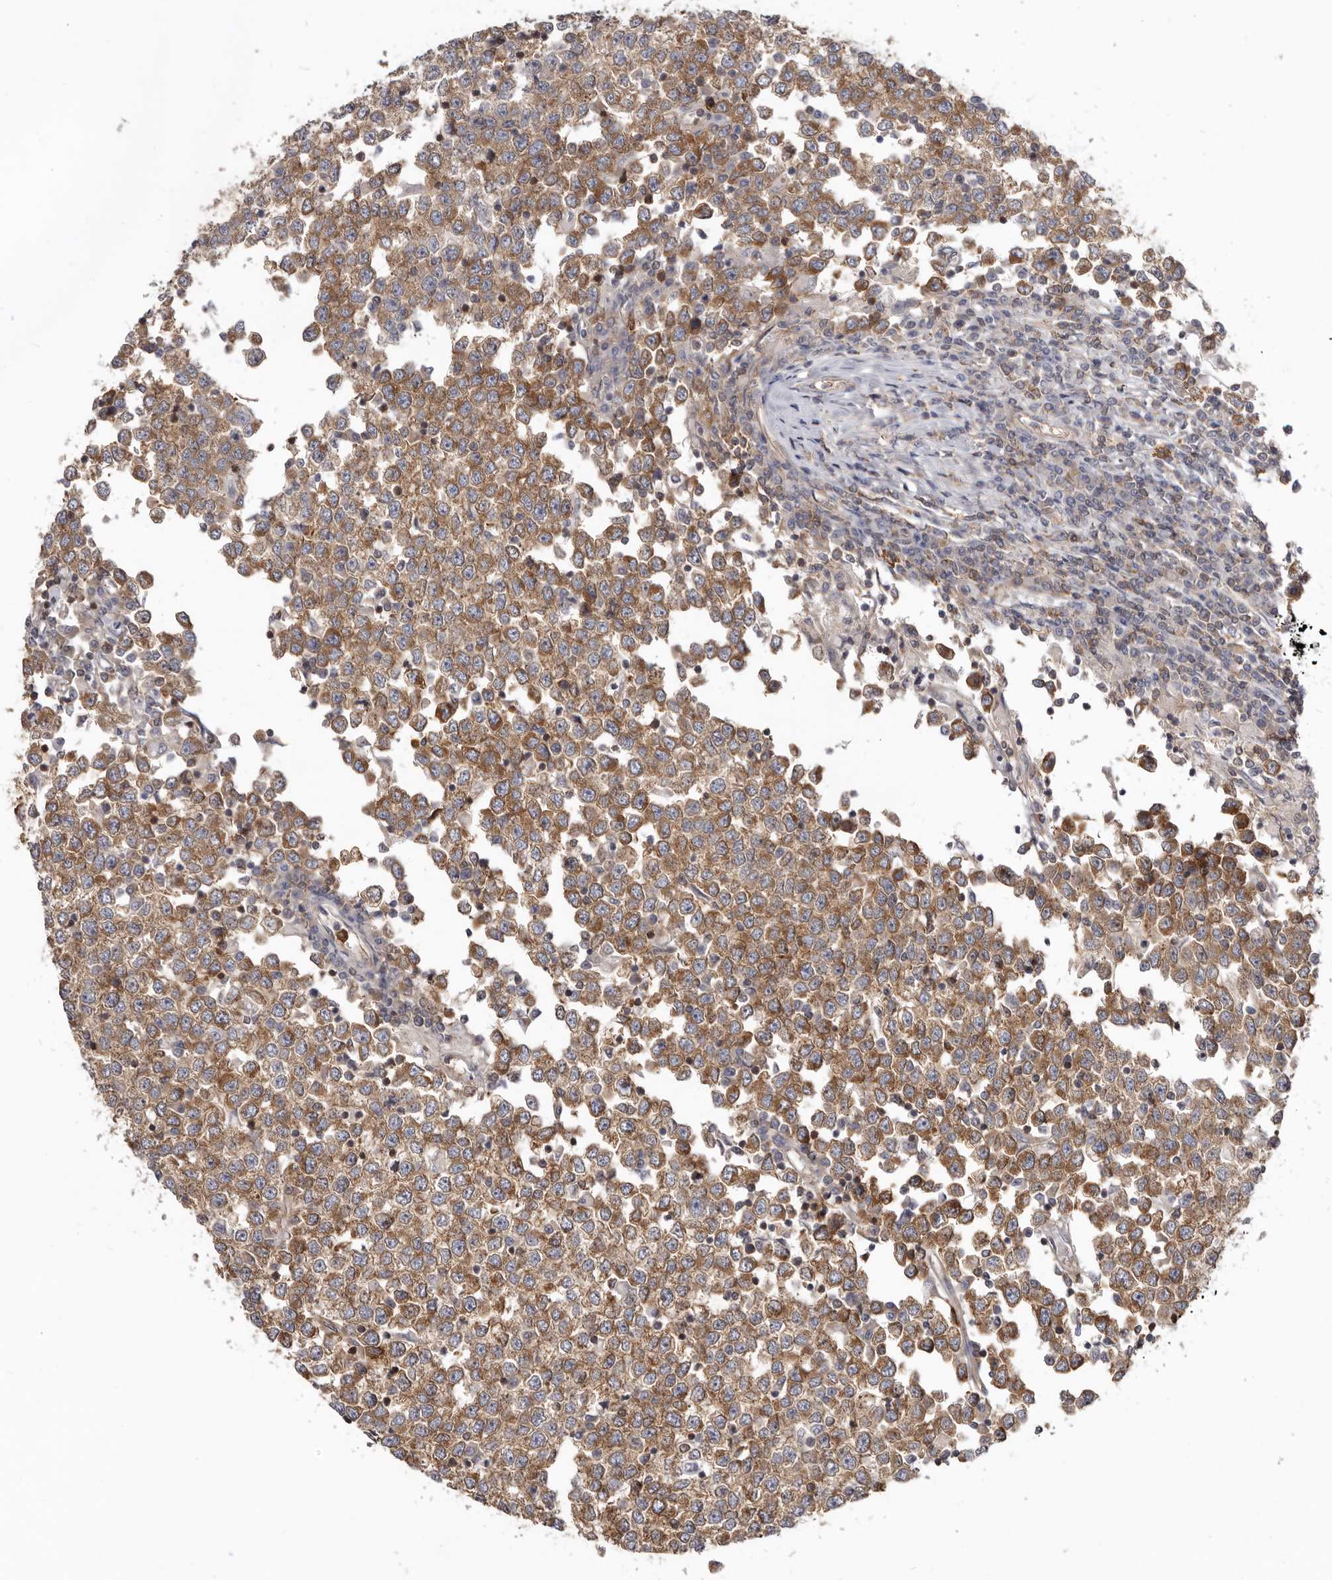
{"staining": {"intensity": "moderate", "quantity": ">75%", "location": "cytoplasmic/membranous"}, "tissue": "testis cancer", "cell_type": "Tumor cells", "image_type": "cancer", "snomed": [{"axis": "morphology", "description": "Seminoma, NOS"}, {"axis": "topography", "description": "Testis"}], "caption": "High-magnification brightfield microscopy of testis seminoma stained with DAB (3,3'-diaminobenzidine) (brown) and counterstained with hematoxylin (blue). tumor cells exhibit moderate cytoplasmic/membranous staining is appreciated in about>75% of cells. The protein of interest is shown in brown color, while the nuclei are stained blue.", "gene": "CBL", "patient": {"sex": "male", "age": 65}}